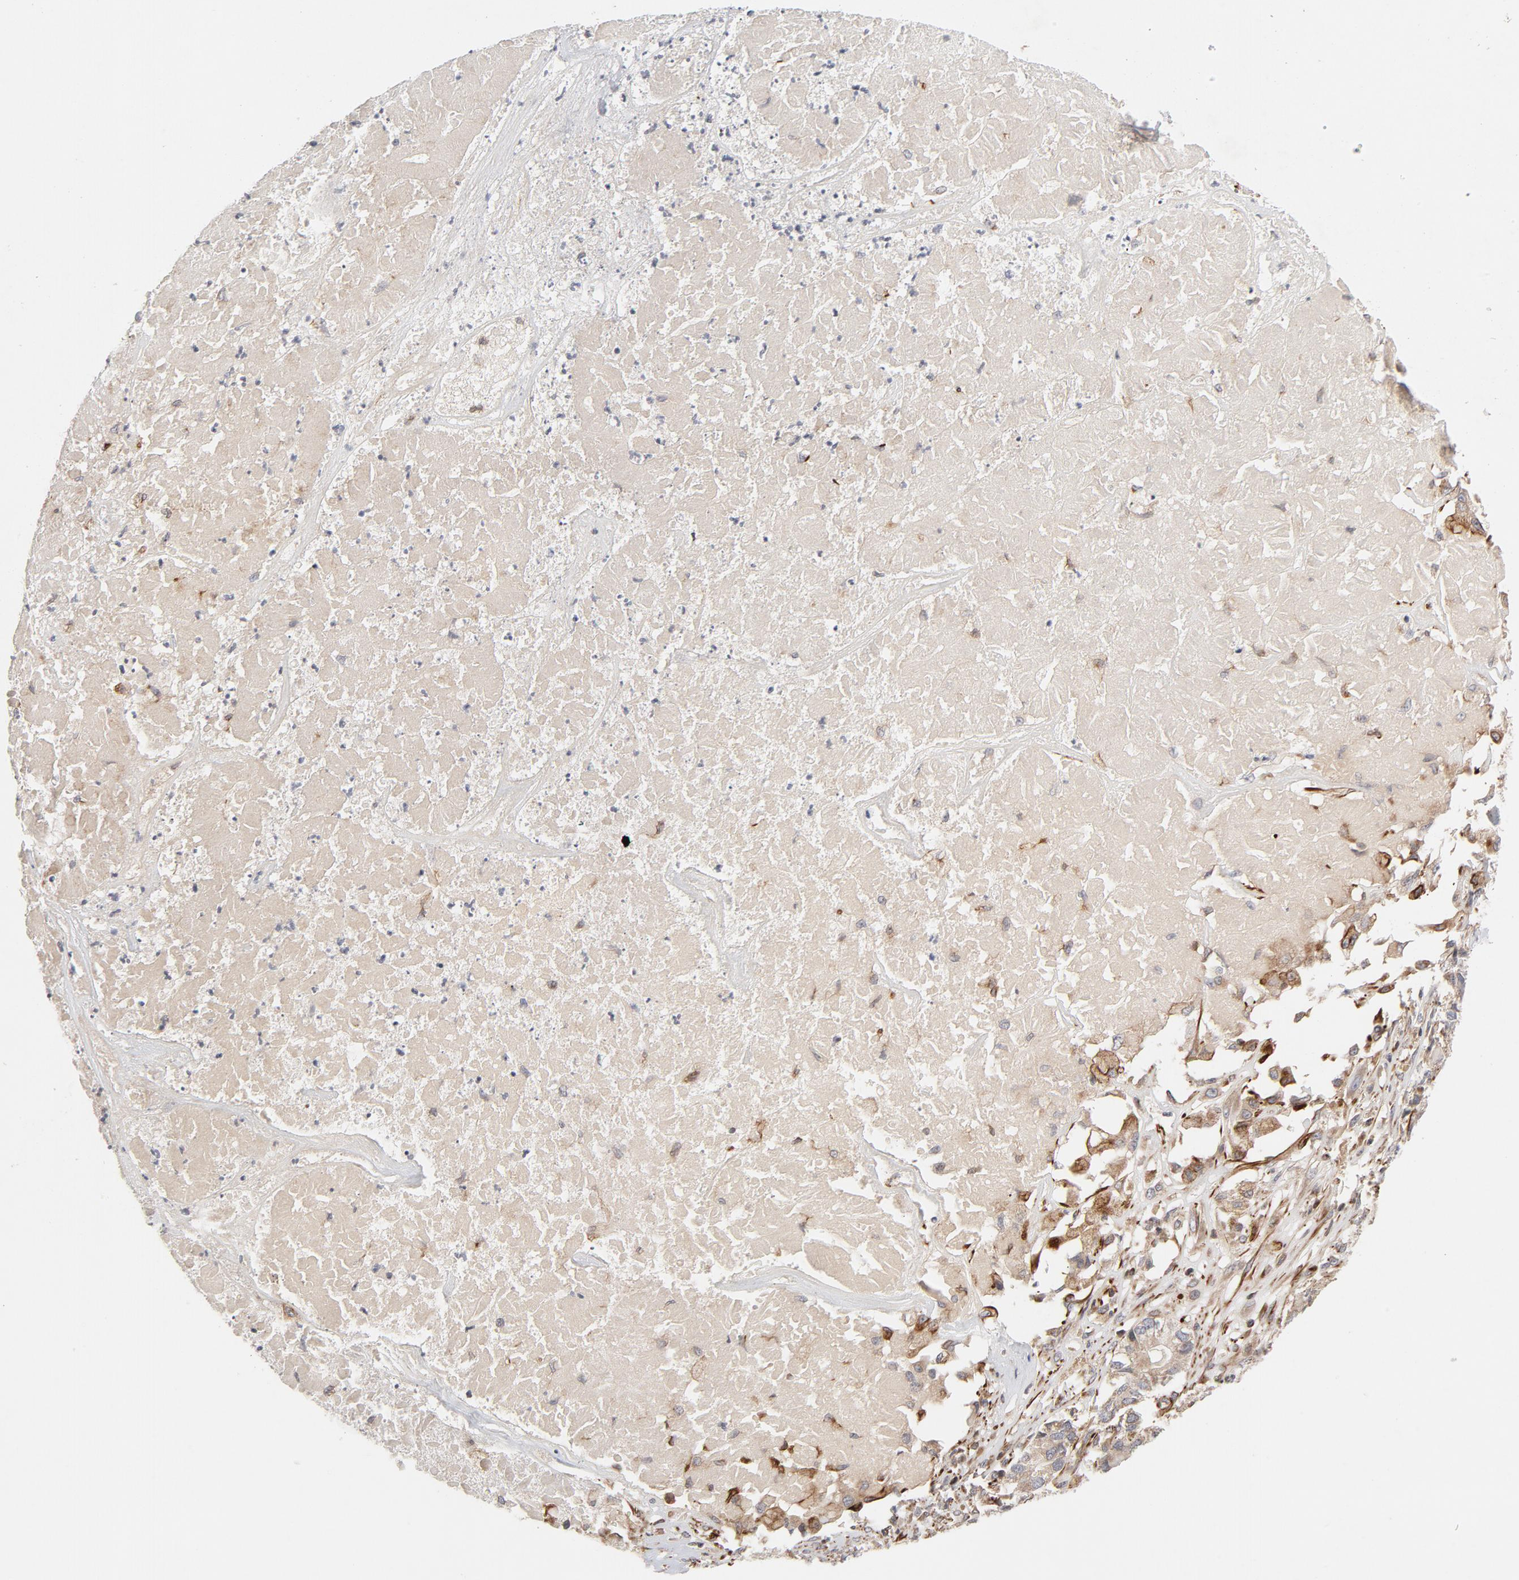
{"staining": {"intensity": "moderate", "quantity": ">75%", "location": "cytoplasmic/membranous"}, "tissue": "pancreatic cancer", "cell_type": "Tumor cells", "image_type": "cancer", "snomed": [{"axis": "morphology", "description": "Adenocarcinoma, NOS"}, {"axis": "topography", "description": "Pancreas"}], "caption": "IHC histopathology image of human pancreatic cancer (adenocarcinoma) stained for a protein (brown), which reveals medium levels of moderate cytoplasmic/membranous positivity in about >75% of tumor cells.", "gene": "DNAAF2", "patient": {"sex": "male", "age": 50}}